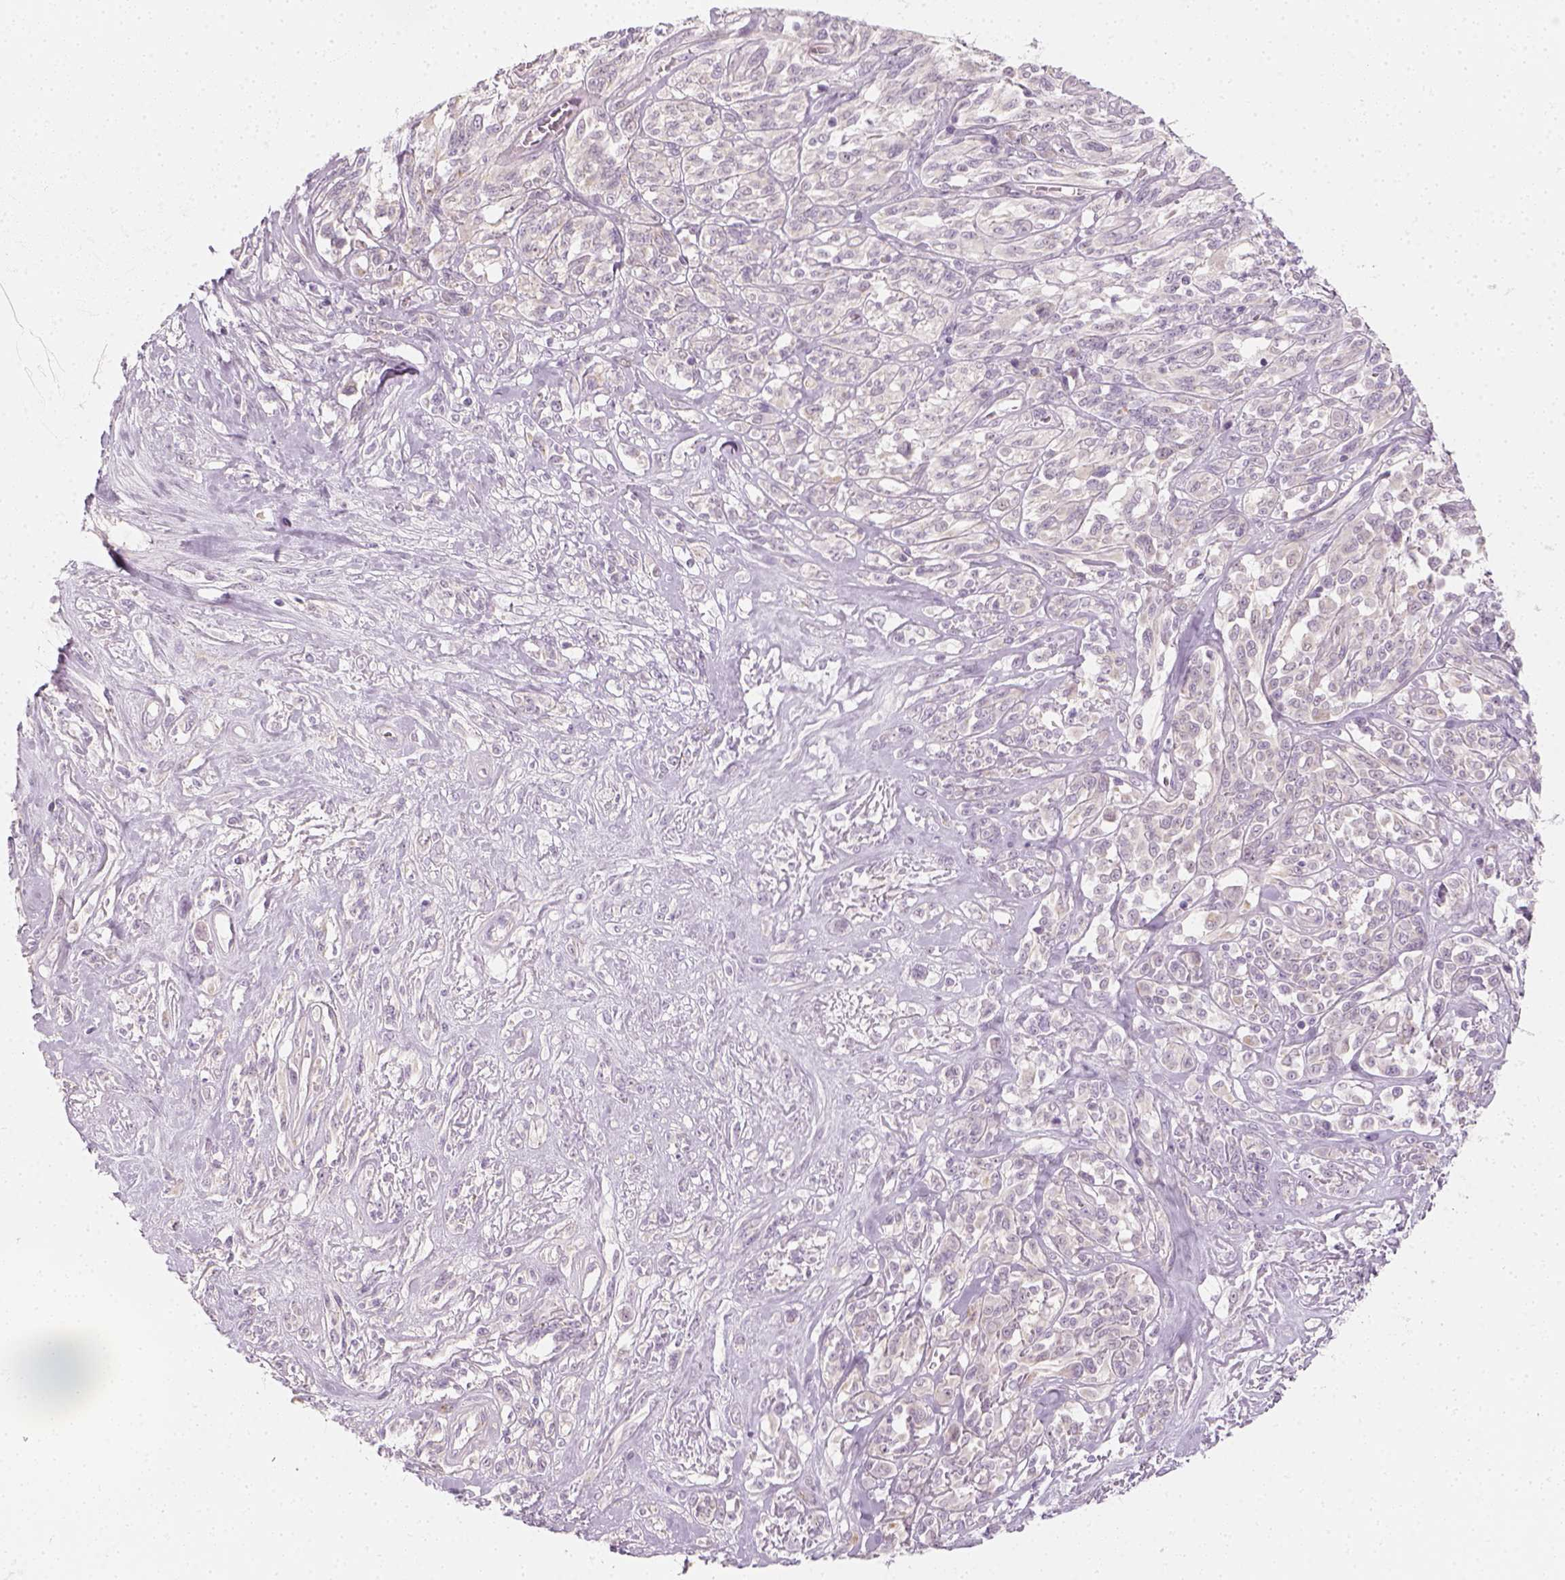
{"staining": {"intensity": "negative", "quantity": "none", "location": "none"}, "tissue": "melanoma", "cell_type": "Tumor cells", "image_type": "cancer", "snomed": [{"axis": "morphology", "description": "Malignant melanoma, NOS"}, {"axis": "topography", "description": "Skin"}], "caption": "A high-resolution image shows immunohistochemistry staining of melanoma, which demonstrates no significant expression in tumor cells.", "gene": "PRAME", "patient": {"sex": "female", "age": 91}}